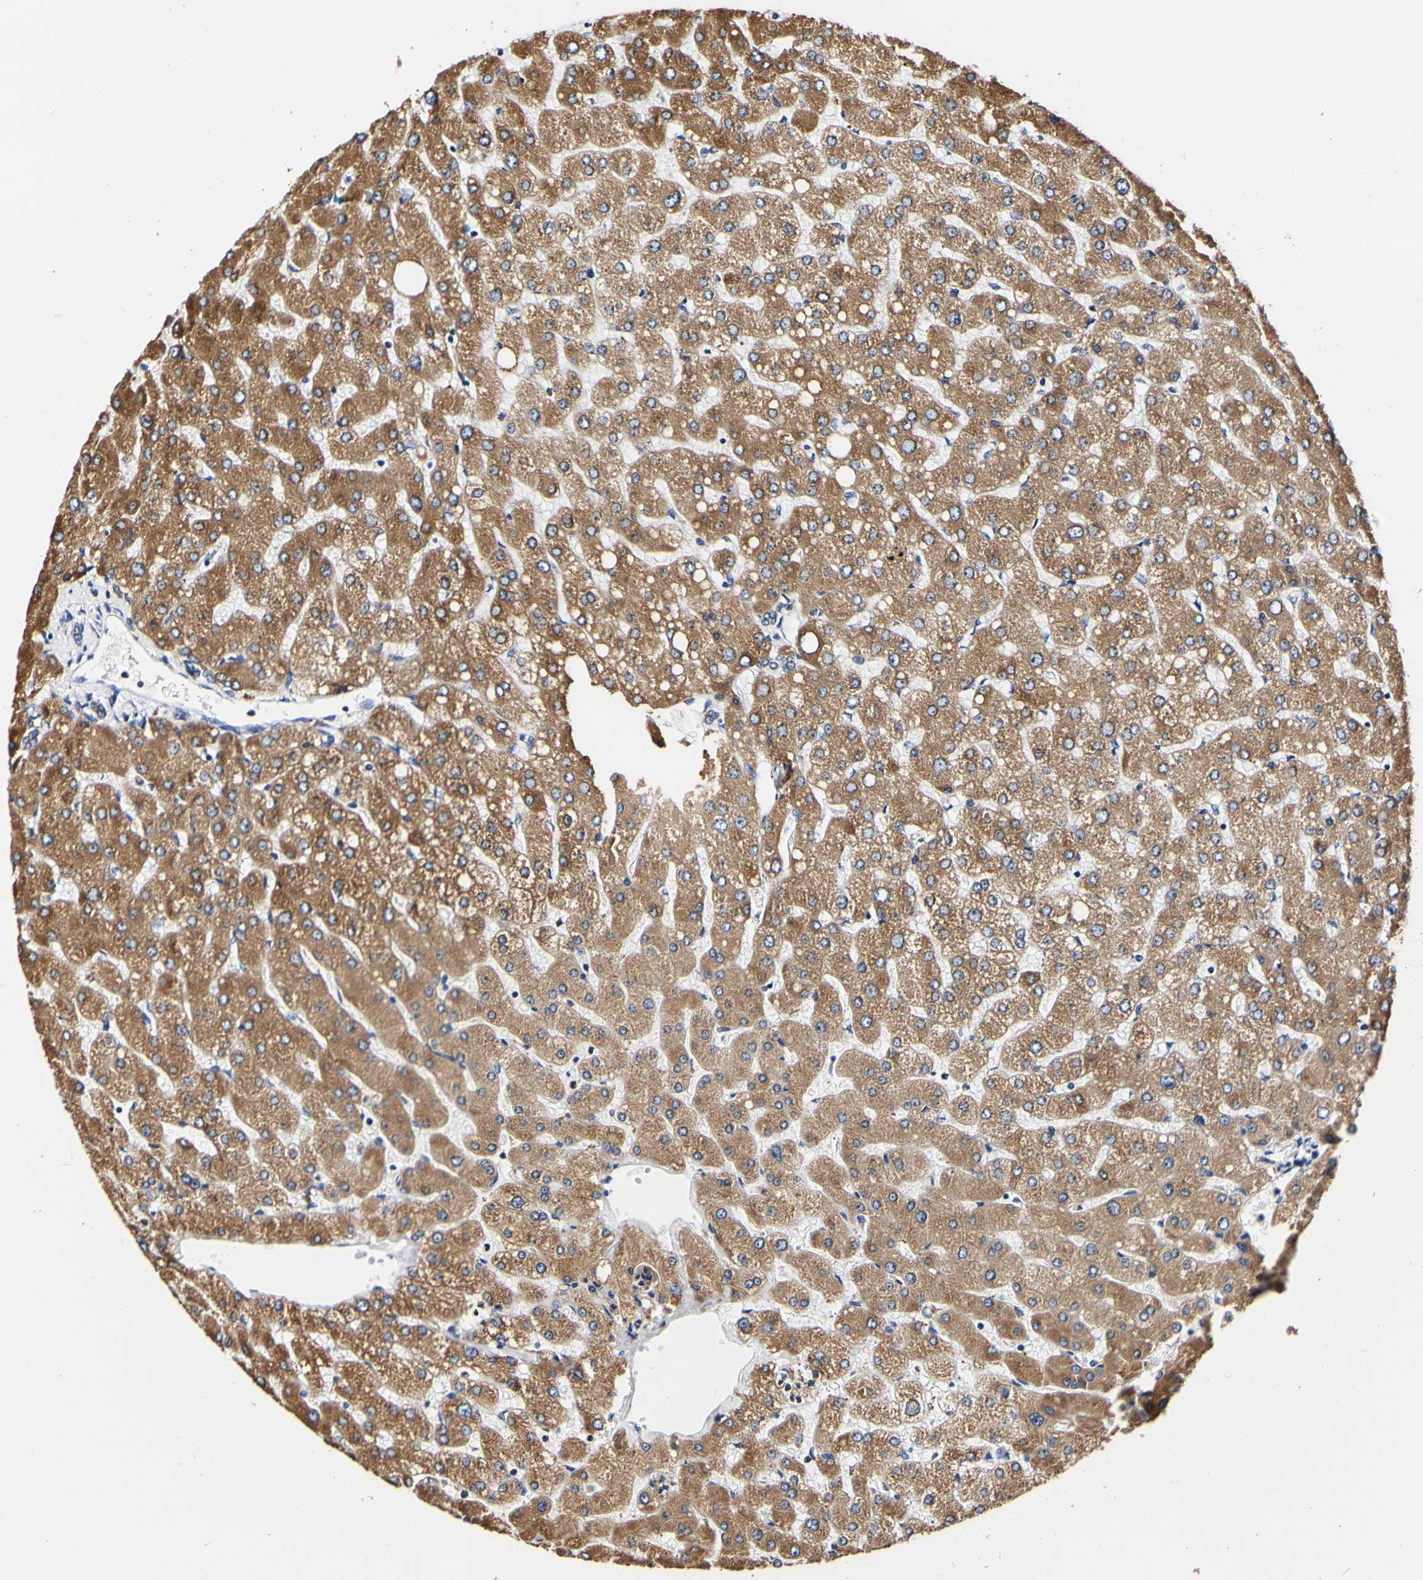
{"staining": {"intensity": "moderate", "quantity": "<25%", "location": "cytoplasmic/membranous"}, "tissue": "liver", "cell_type": "Cholangiocytes", "image_type": "normal", "snomed": [{"axis": "morphology", "description": "Normal tissue, NOS"}, {"axis": "topography", "description": "Liver"}], "caption": "High-magnification brightfield microscopy of normal liver stained with DAB (brown) and counterstained with hematoxylin (blue). cholangiocytes exhibit moderate cytoplasmic/membranous staining is identified in approximately<25% of cells.", "gene": "P4HB", "patient": {"sex": "male", "age": 55}}